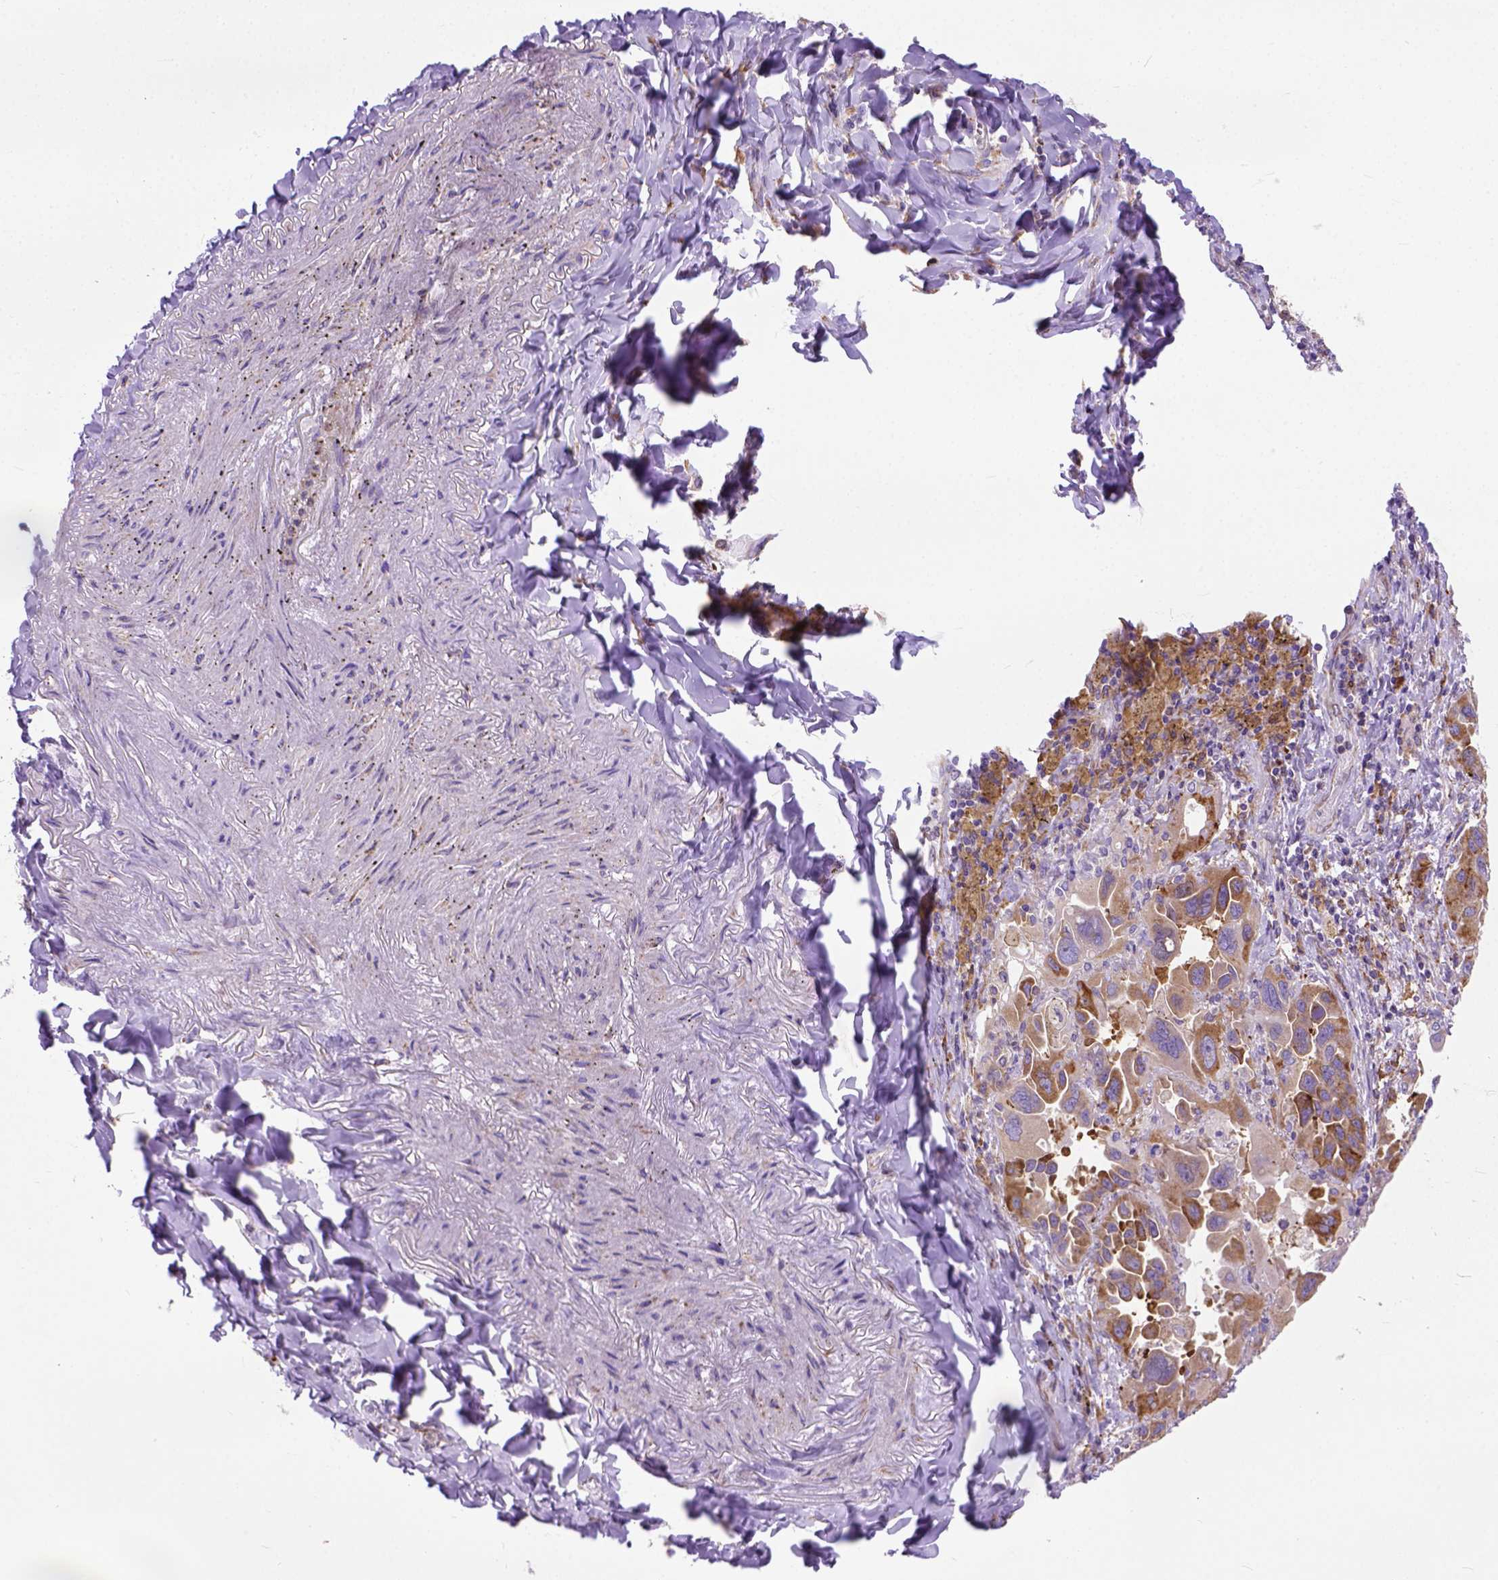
{"staining": {"intensity": "strong", "quantity": "<25%", "location": "cytoplasmic/membranous"}, "tissue": "lung cancer", "cell_type": "Tumor cells", "image_type": "cancer", "snomed": [{"axis": "morphology", "description": "Adenocarcinoma, NOS"}, {"axis": "topography", "description": "Lung"}], "caption": "Lung adenocarcinoma stained with a protein marker shows strong staining in tumor cells.", "gene": "PLK4", "patient": {"sex": "male", "age": 64}}